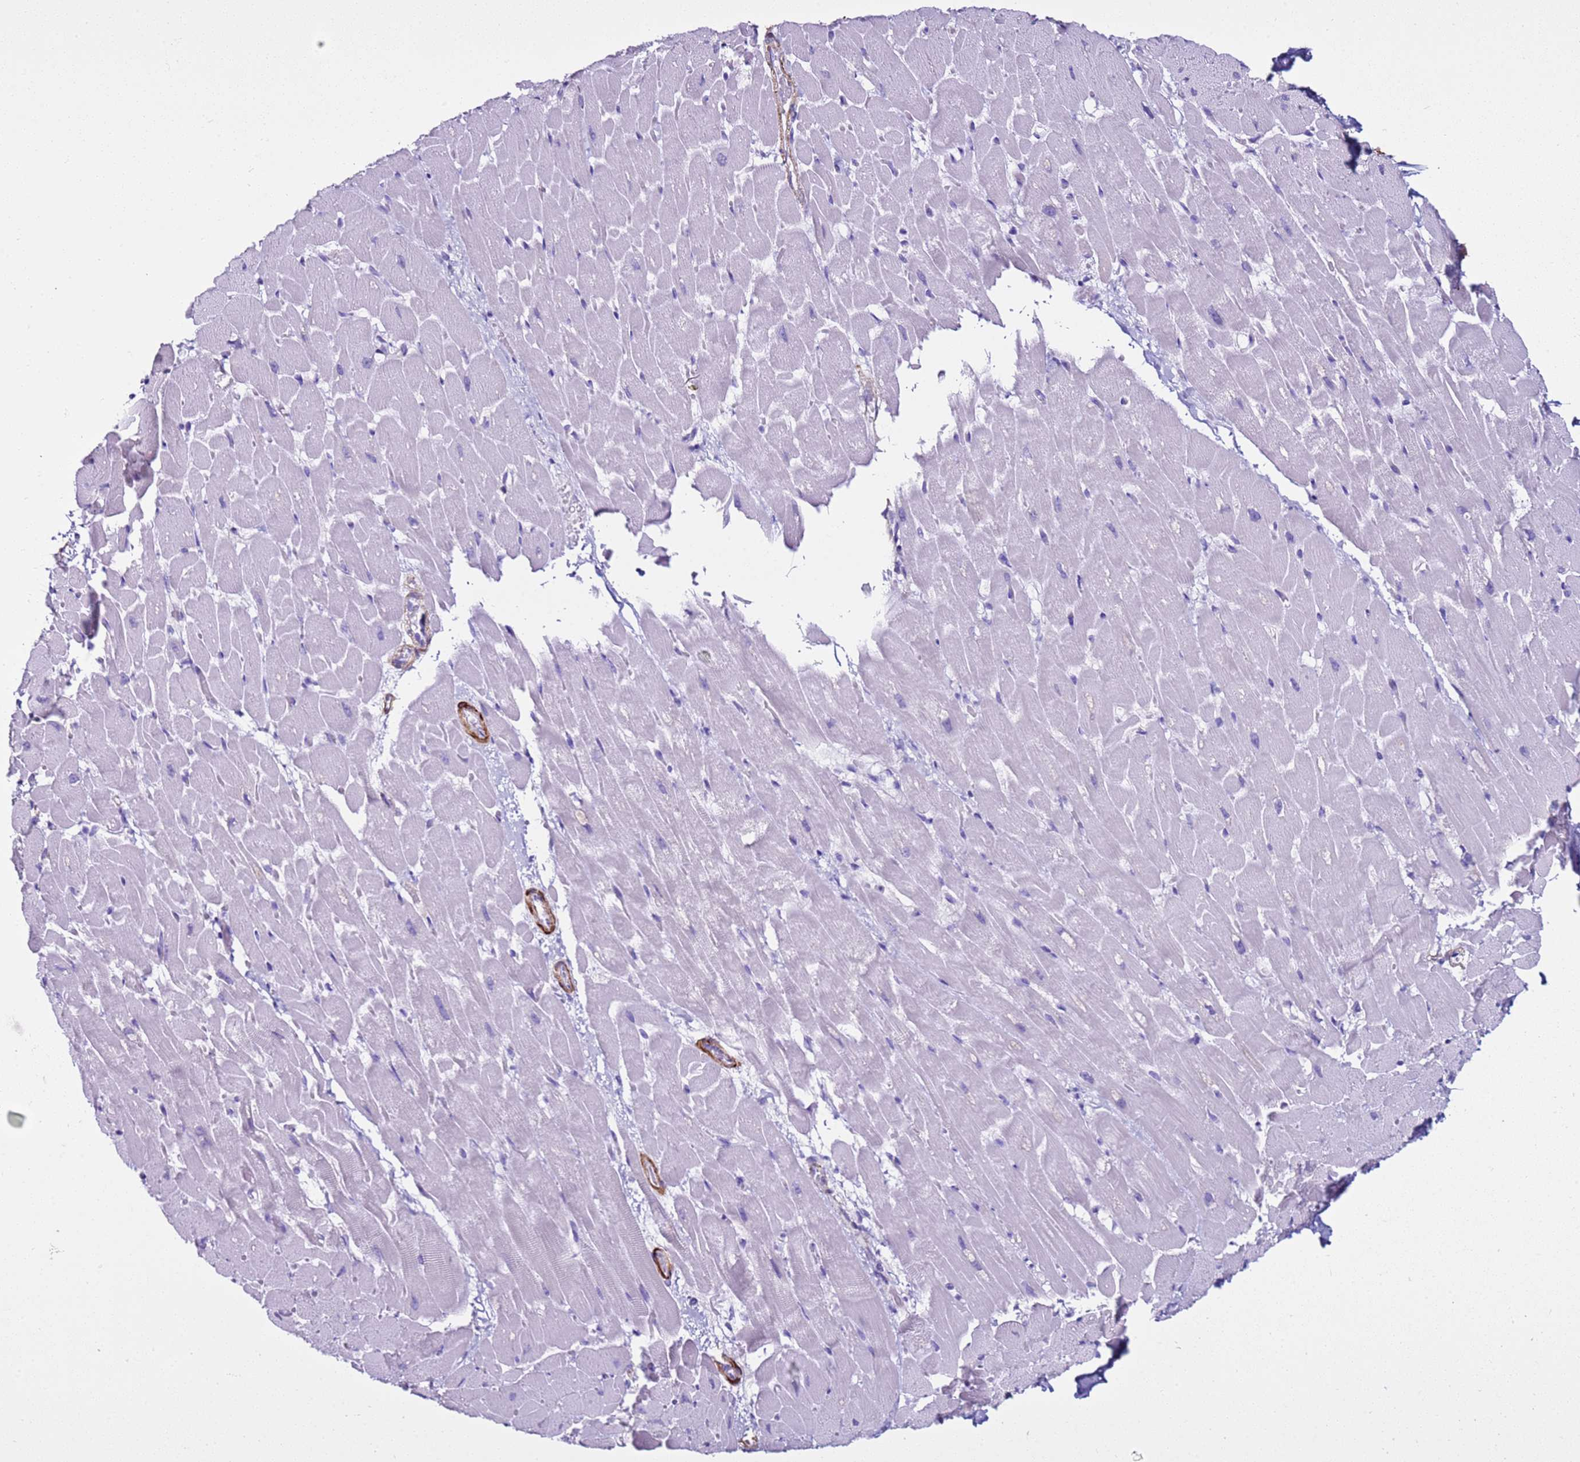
{"staining": {"intensity": "negative", "quantity": "none", "location": "none"}, "tissue": "heart muscle", "cell_type": "Cardiomyocytes", "image_type": "normal", "snomed": [{"axis": "morphology", "description": "Normal tissue, NOS"}, {"axis": "topography", "description": "Heart"}], "caption": "Immunohistochemical staining of unremarkable heart muscle reveals no significant positivity in cardiomyocytes. (DAB (3,3'-diaminobenzidine) immunohistochemistry (IHC), high magnification).", "gene": "LCMT1", "patient": {"sex": "male", "age": 37}}